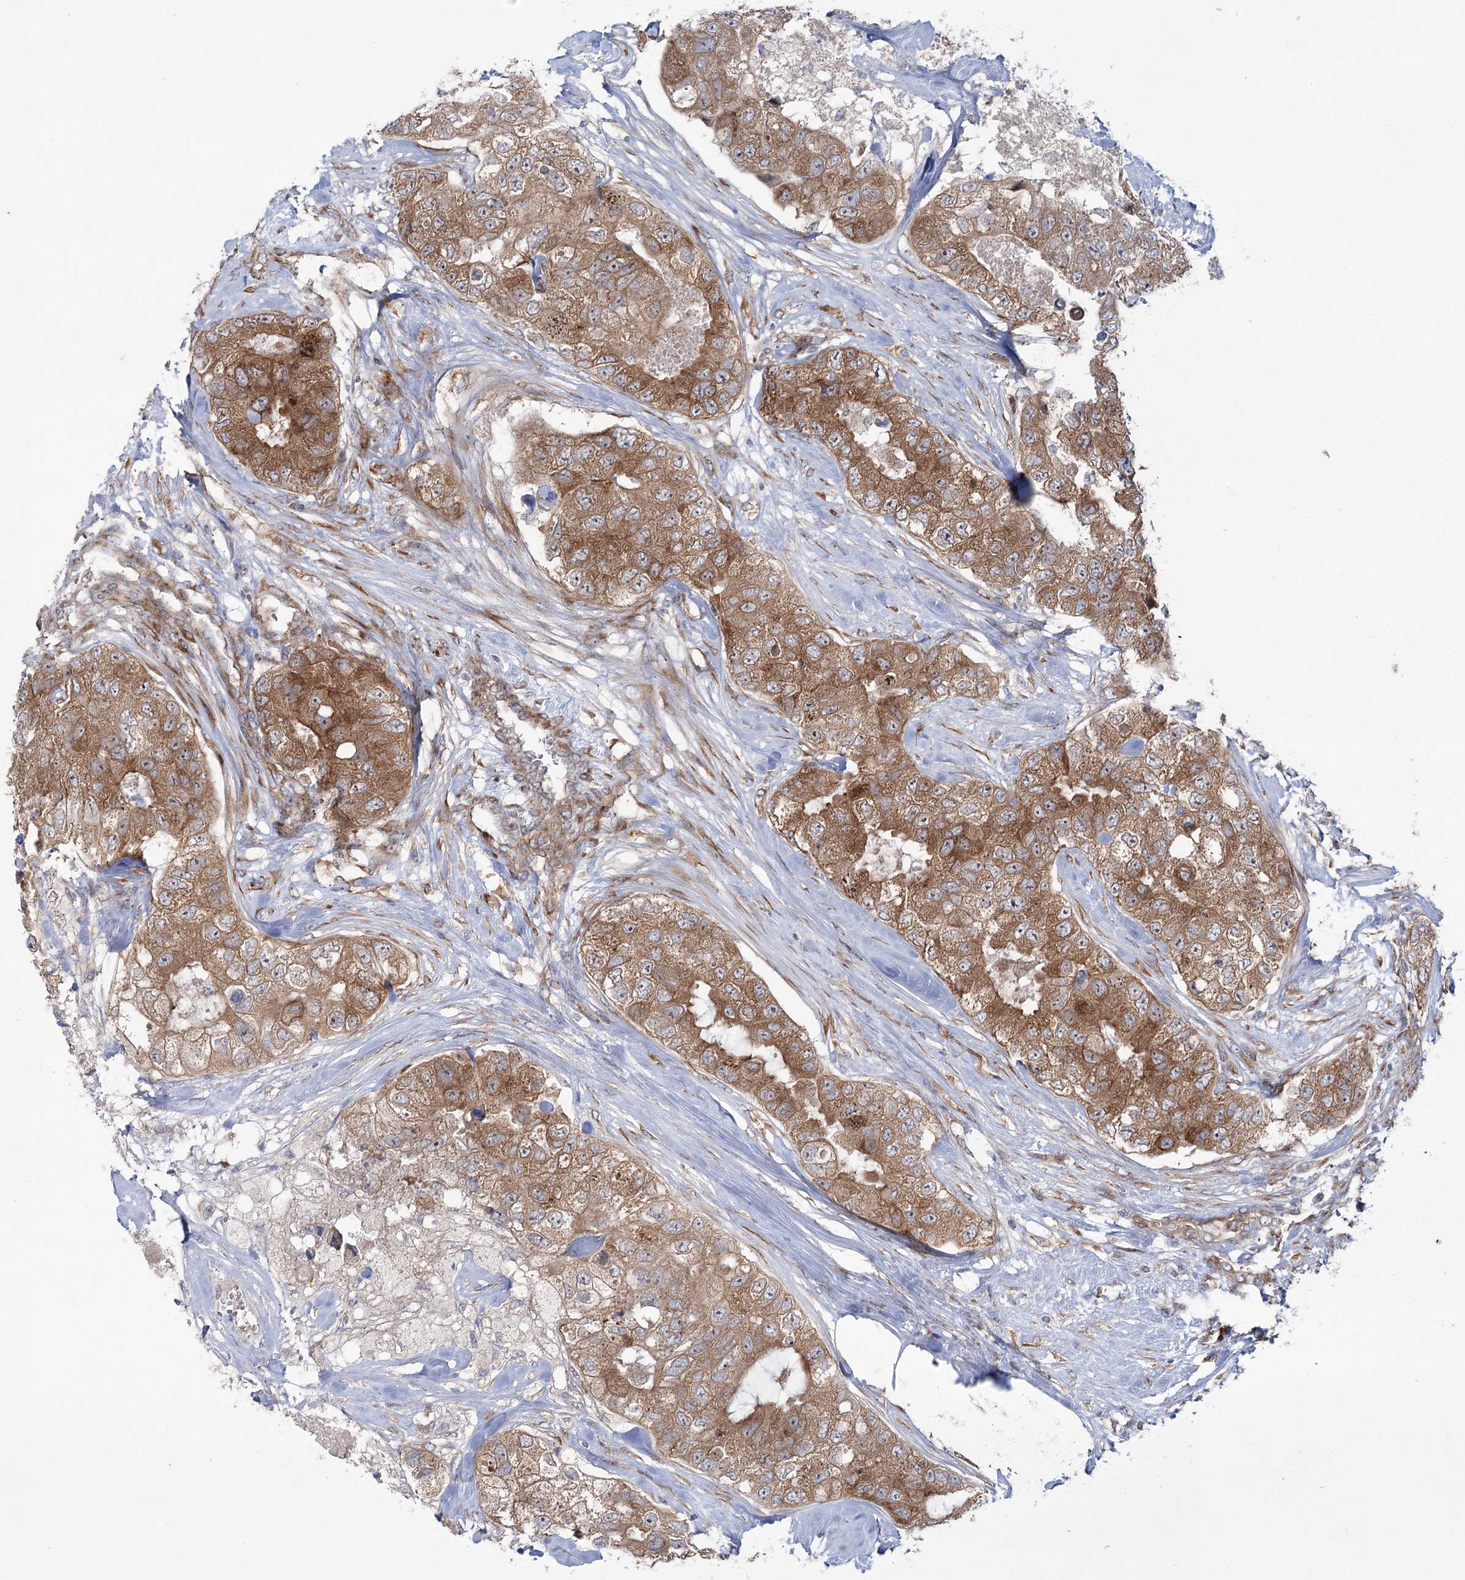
{"staining": {"intensity": "moderate", "quantity": ">75%", "location": "cytoplasmic/membranous"}, "tissue": "breast cancer", "cell_type": "Tumor cells", "image_type": "cancer", "snomed": [{"axis": "morphology", "description": "Duct carcinoma"}, {"axis": "topography", "description": "Breast"}], "caption": "Human intraductal carcinoma (breast) stained with a protein marker displays moderate staining in tumor cells.", "gene": "VWA2", "patient": {"sex": "female", "age": 62}}